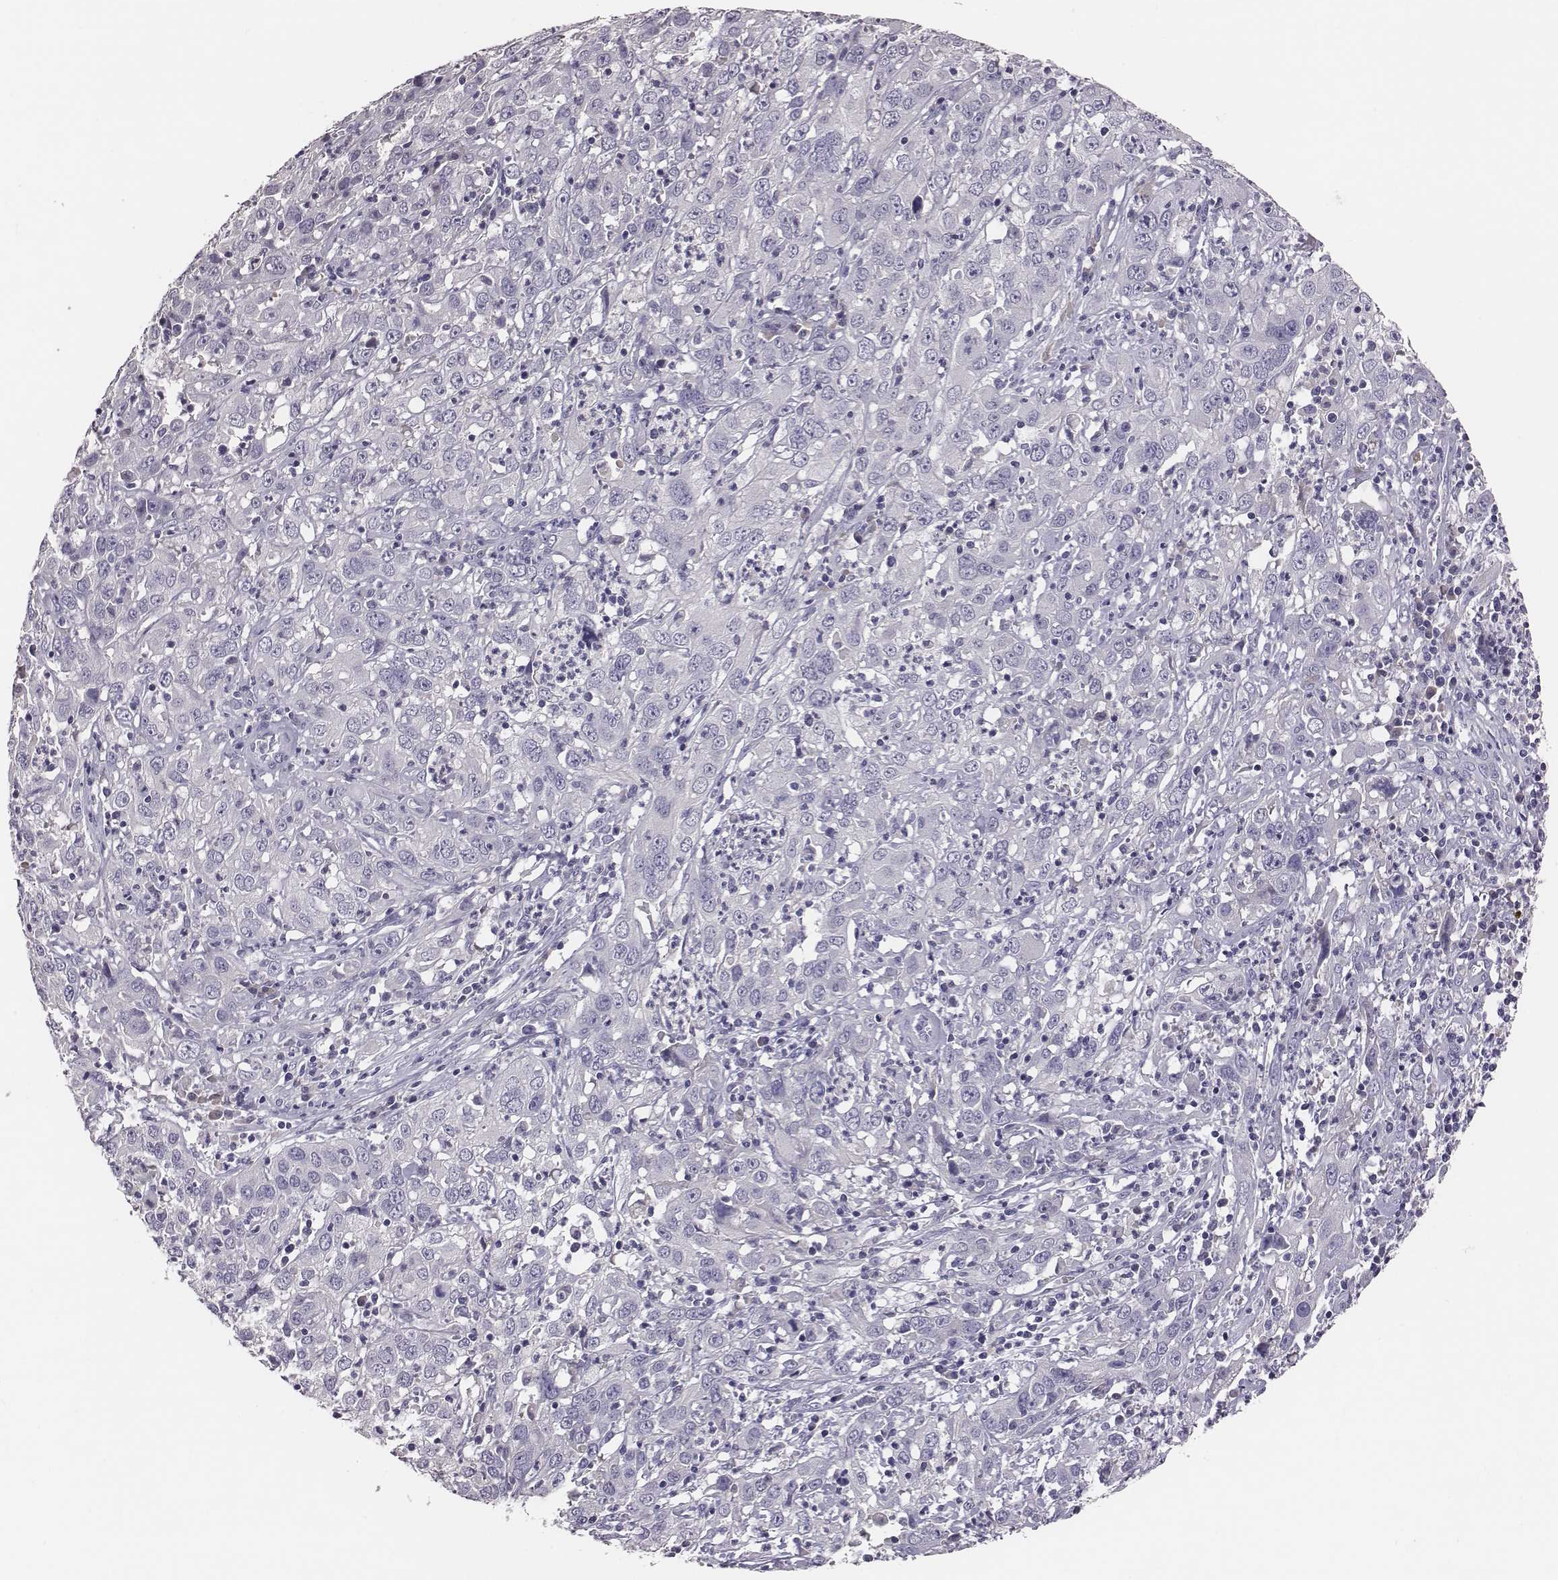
{"staining": {"intensity": "negative", "quantity": "none", "location": "none"}, "tissue": "cervical cancer", "cell_type": "Tumor cells", "image_type": "cancer", "snomed": [{"axis": "morphology", "description": "Squamous cell carcinoma, NOS"}, {"axis": "topography", "description": "Cervix"}], "caption": "An immunohistochemistry micrograph of cervical squamous cell carcinoma is shown. There is no staining in tumor cells of cervical squamous cell carcinoma.", "gene": "EN1", "patient": {"sex": "female", "age": 32}}